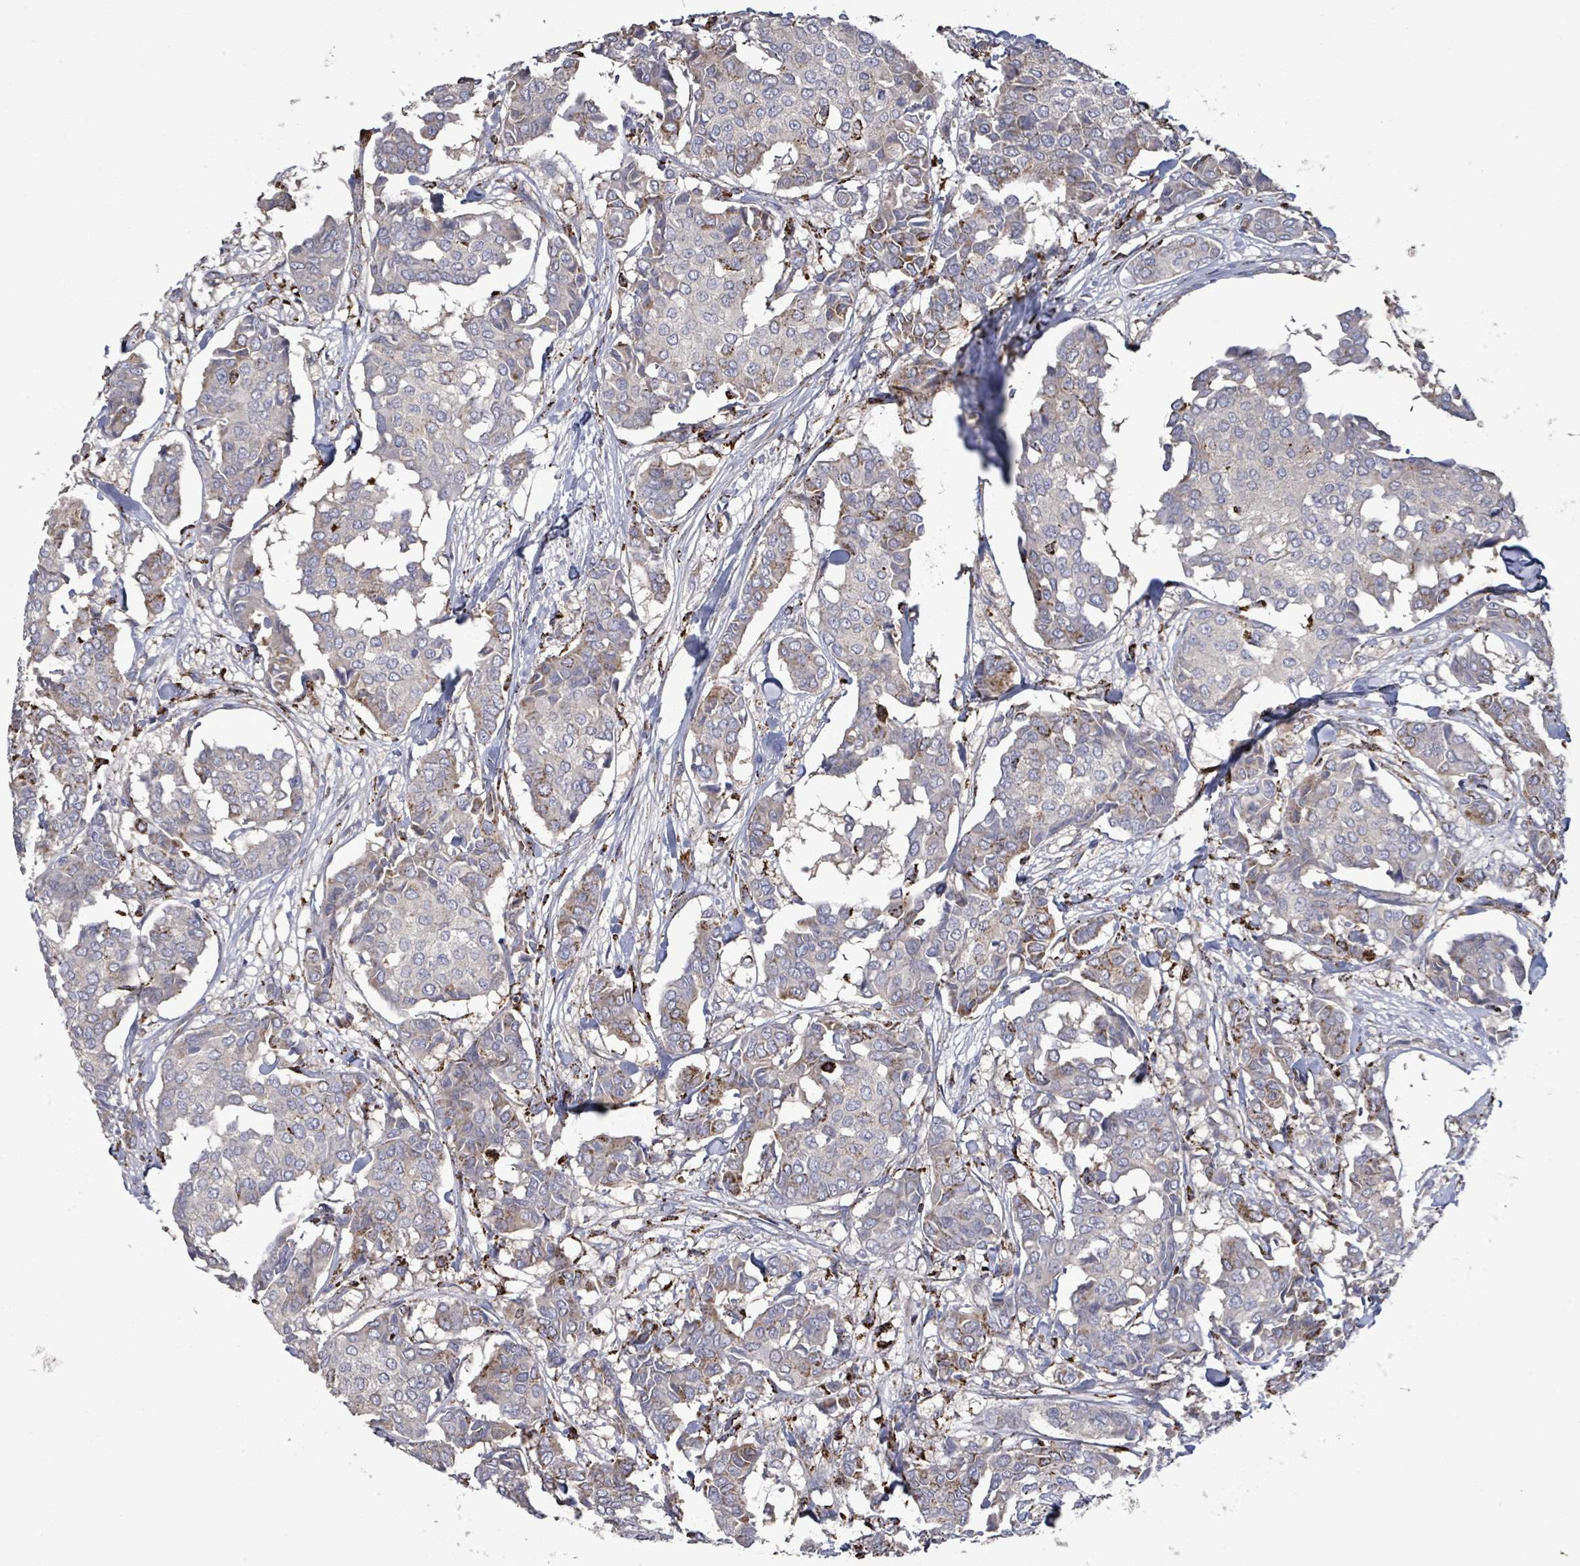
{"staining": {"intensity": "strong", "quantity": "<25%", "location": "cytoplasmic/membranous"}, "tissue": "breast cancer", "cell_type": "Tumor cells", "image_type": "cancer", "snomed": [{"axis": "morphology", "description": "Duct carcinoma"}, {"axis": "topography", "description": "Breast"}], "caption": "Immunohistochemistry micrograph of neoplastic tissue: human intraductal carcinoma (breast) stained using immunohistochemistry (IHC) demonstrates medium levels of strong protein expression localized specifically in the cytoplasmic/membranous of tumor cells, appearing as a cytoplasmic/membranous brown color.", "gene": "MTMR12", "patient": {"sex": "female", "age": 75}}